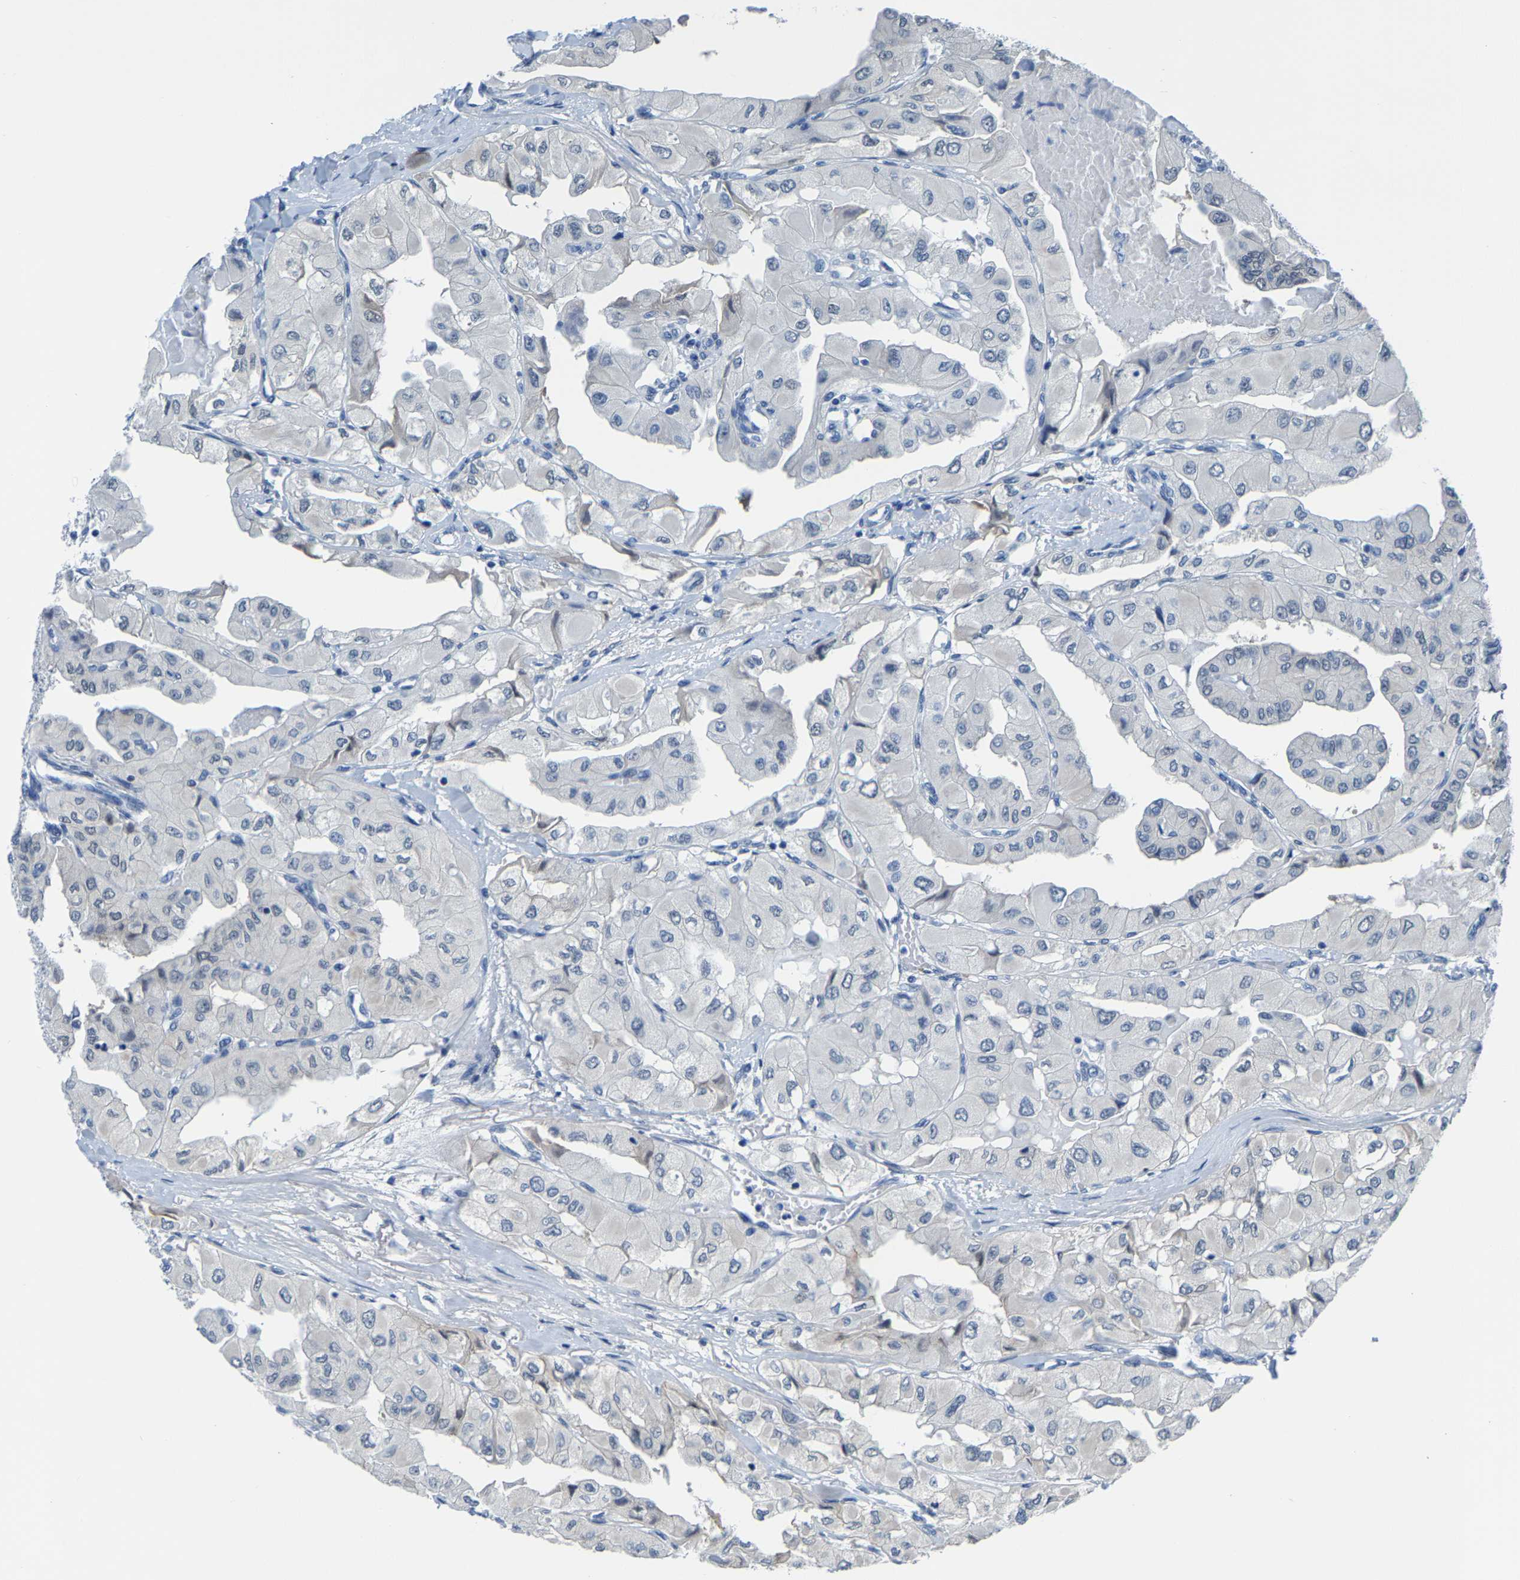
{"staining": {"intensity": "weak", "quantity": "25%-75%", "location": "cytoplasmic/membranous"}, "tissue": "thyroid cancer", "cell_type": "Tumor cells", "image_type": "cancer", "snomed": [{"axis": "morphology", "description": "Papillary adenocarcinoma, NOS"}, {"axis": "topography", "description": "Thyroid gland"}], "caption": "Human thyroid papillary adenocarcinoma stained with a protein marker exhibits weak staining in tumor cells.", "gene": "SSH3", "patient": {"sex": "female", "age": 59}}